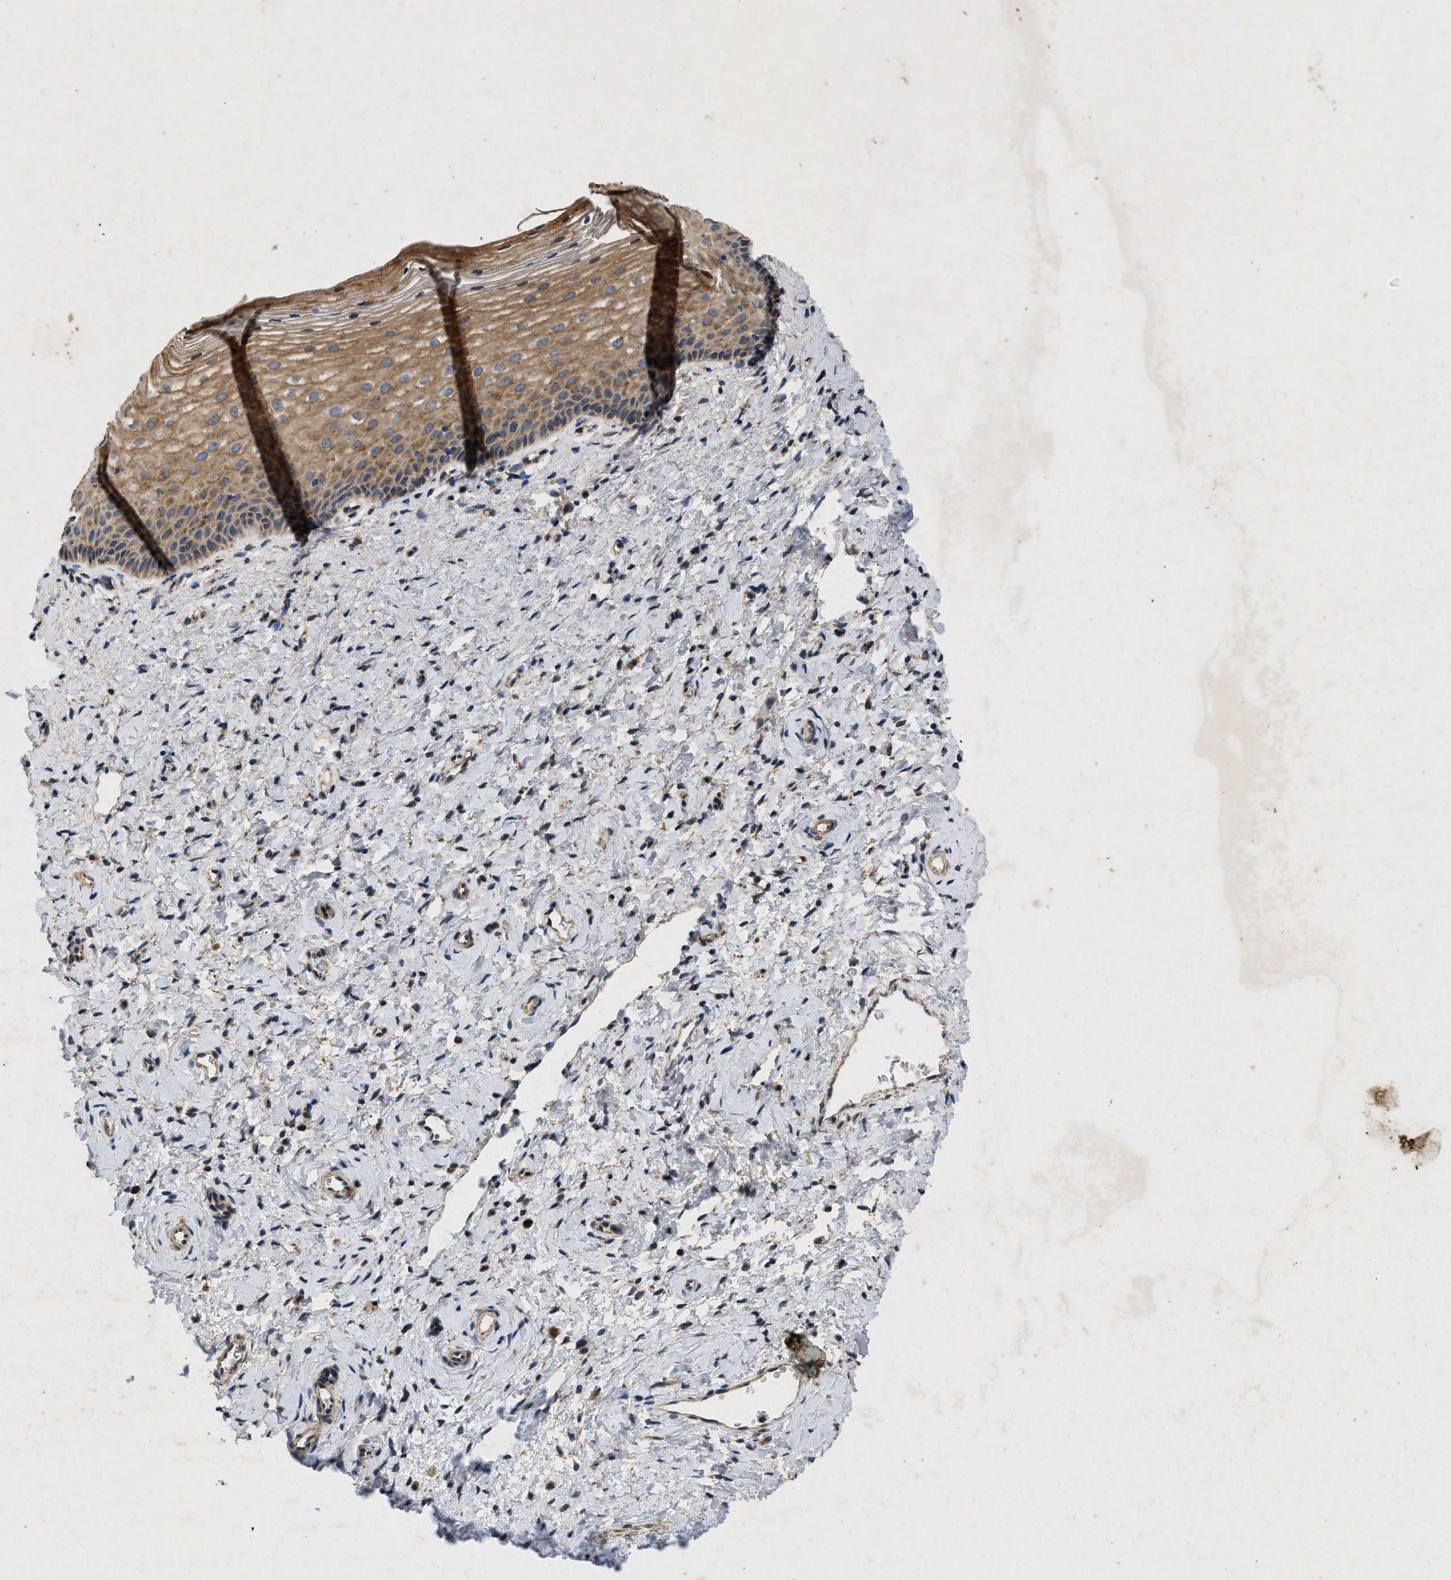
{"staining": {"intensity": "moderate", "quantity": ">75%", "location": "cytoplasmic/membranous"}, "tissue": "cervix", "cell_type": "Glandular cells", "image_type": "normal", "snomed": [{"axis": "morphology", "description": "Normal tissue, NOS"}, {"axis": "topography", "description": "Cervix"}], "caption": "Immunohistochemistry (IHC) (DAB (3,3'-diaminobenzidine)) staining of normal human cervix exhibits moderate cytoplasmic/membranous protein expression in approximately >75% of glandular cells.", "gene": "PRKG2", "patient": {"sex": "female", "age": 72}}